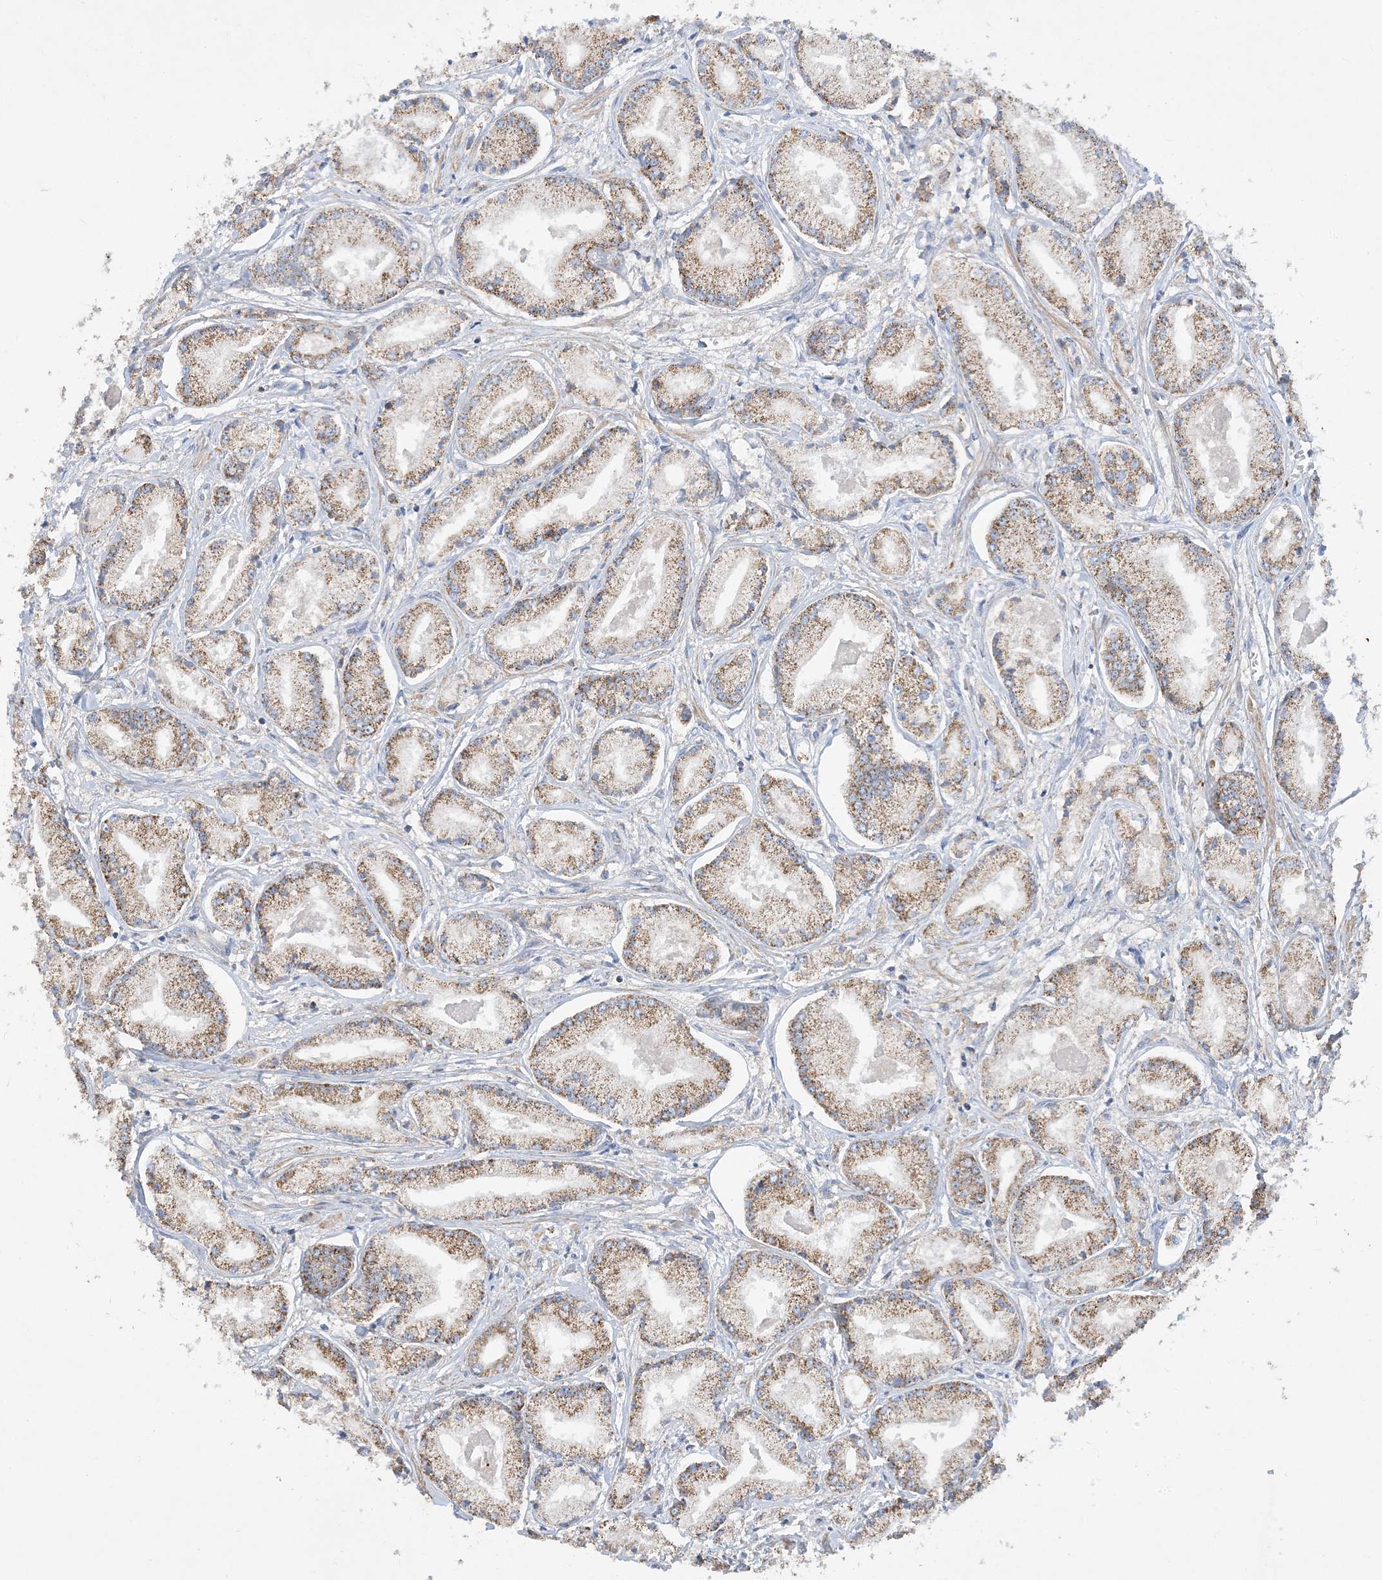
{"staining": {"intensity": "moderate", "quantity": "25%-75%", "location": "cytoplasmic/membranous"}, "tissue": "prostate cancer", "cell_type": "Tumor cells", "image_type": "cancer", "snomed": [{"axis": "morphology", "description": "Adenocarcinoma, Low grade"}, {"axis": "topography", "description": "Prostate"}], "caption": "Immunohistochemistry (IHC) image of human adenocarcinoma (low-grade) (prostate) stained for a protein (brown), which displays medium levels of moderate cytoplasmic/membranous positivity in about 25%-75% of tumor cells.", "gene": "ECHDC1", "patient": {"sex": "male", "age": 60}}